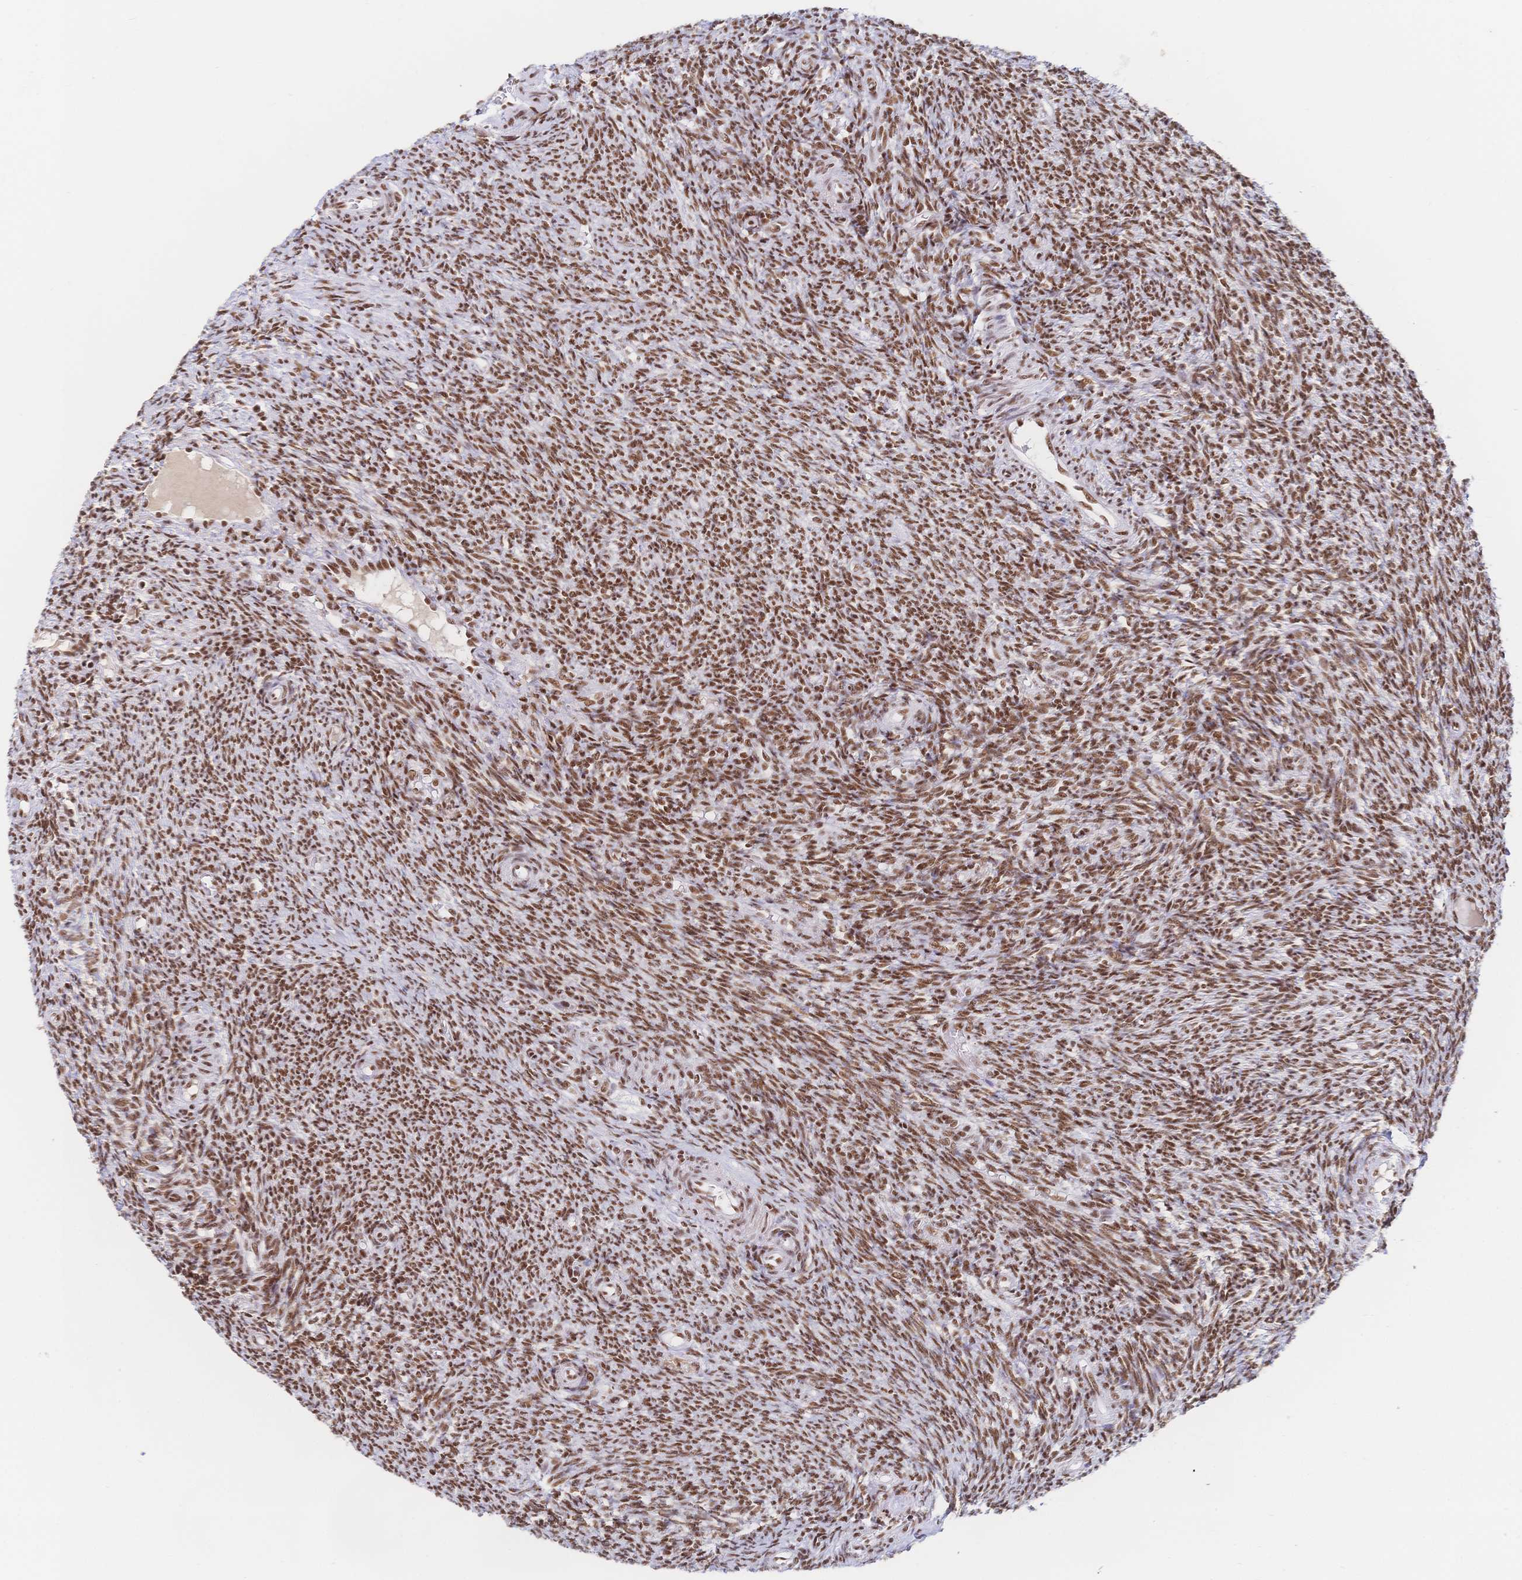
{"staining": {"intensity": "strong", "quantity": ">75%", "location": "nuclear"}, "tissue": "ovary", "cell_type": "Follicle cells", "image_type": "normal", "snomed": [{"axis": "morphology", "description": "Normal tissue, NOS"}, {"axis": "topography", "description": "Ovary"}], "caption": "Follicle cells demonstrate high levels of strong nuclear expression in about >75% of cells in unremarkable human ovary.", "gene": "SRSF1", "patient": {"sex": "female", "age": 39}}